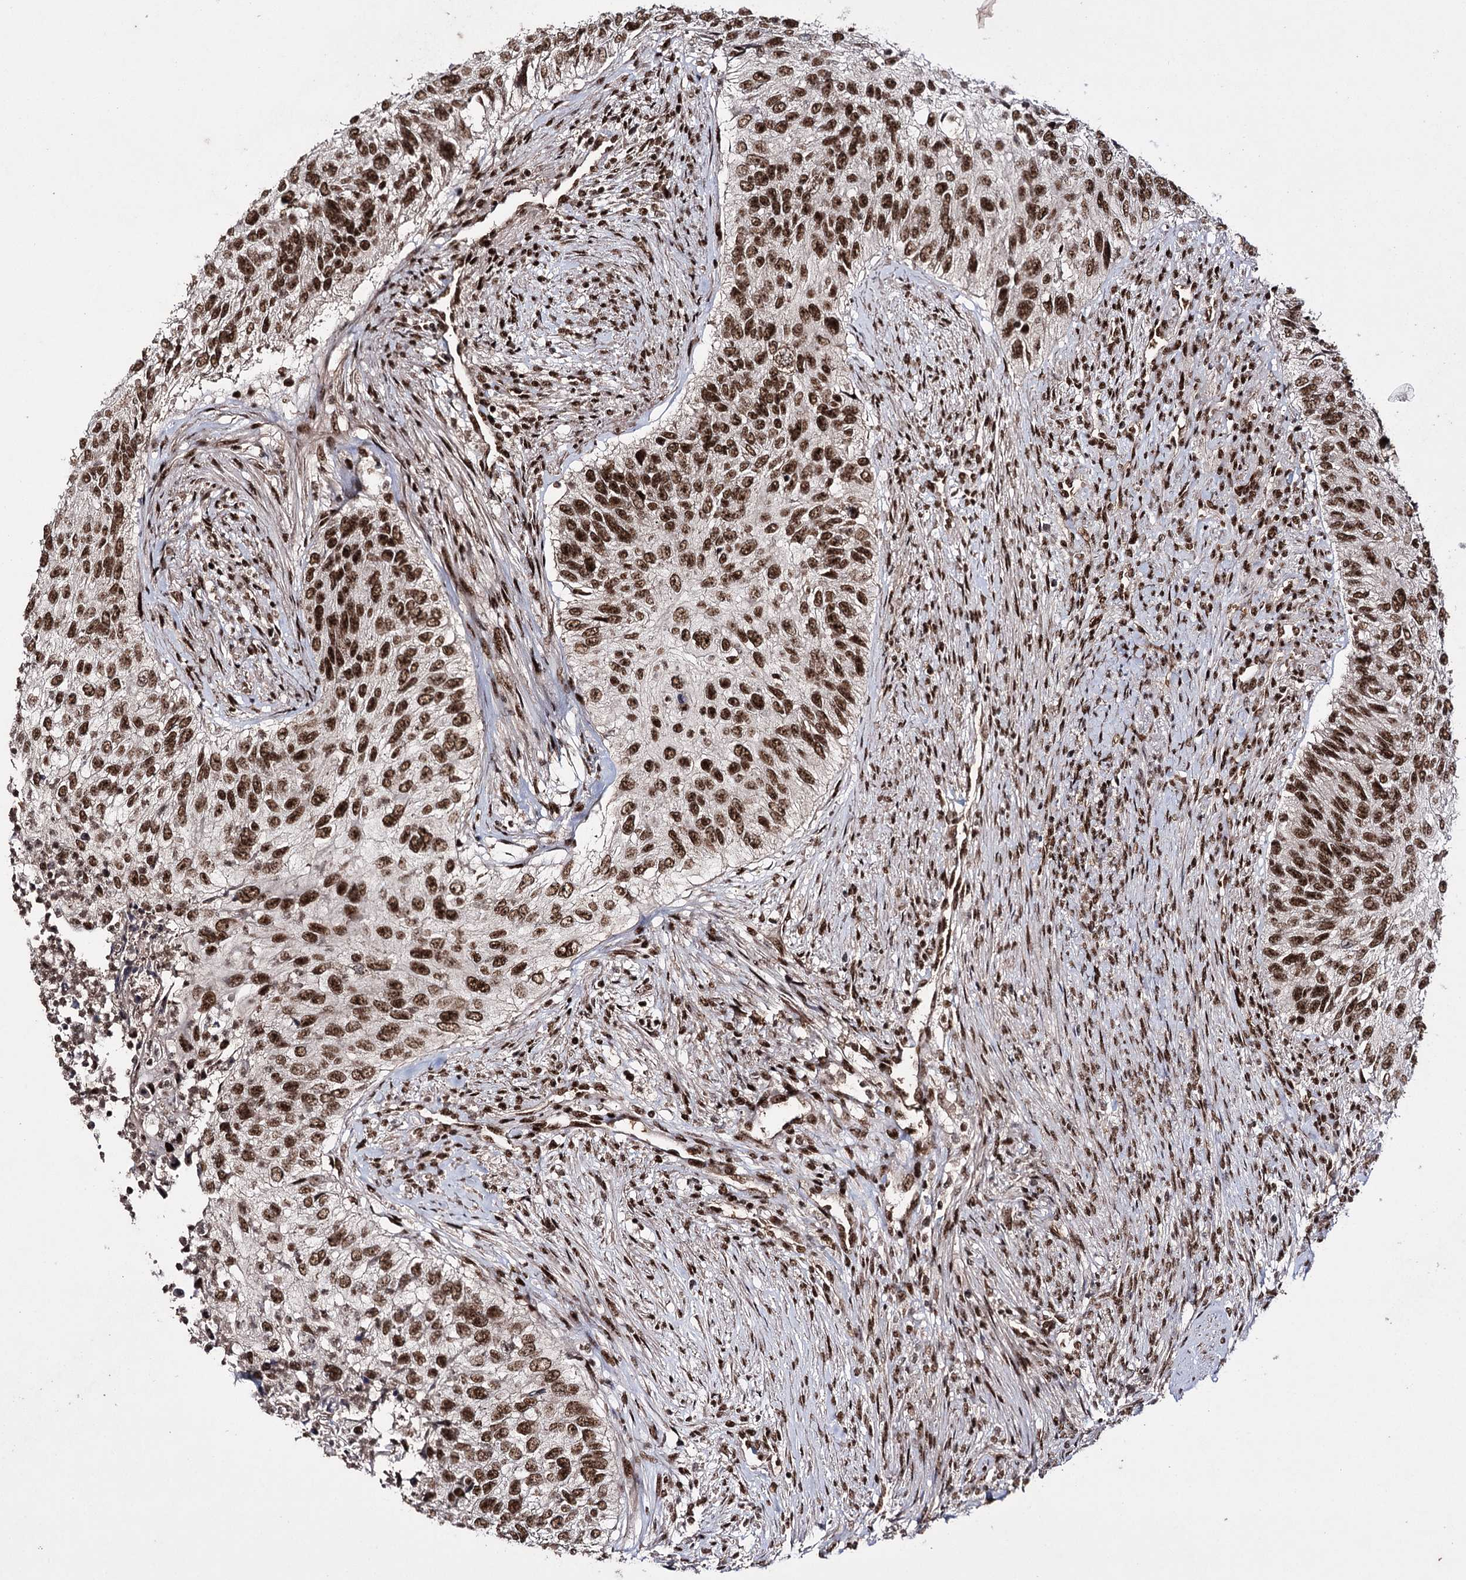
{"staining": {"intensity": "strong", "quantity": ">75%", "location": "nuclear"}, "tissue": "urothelial cancer", "cell_type": "Tumor cells", "image_type": "cancer", "snomed": [{"axis": "morphology", "description": "Urothelial carcinoma, High grade"}, {"axis": "topography", "description": "Urinary bladder"}], "caption": "About >75% of tumor cells in human urothelial cancer display strong nuclear protein expression as visualized by brown immunohistochemical staining.", "gene": "PRPF40A", "patient": {"sex": "female", "age": 60}}